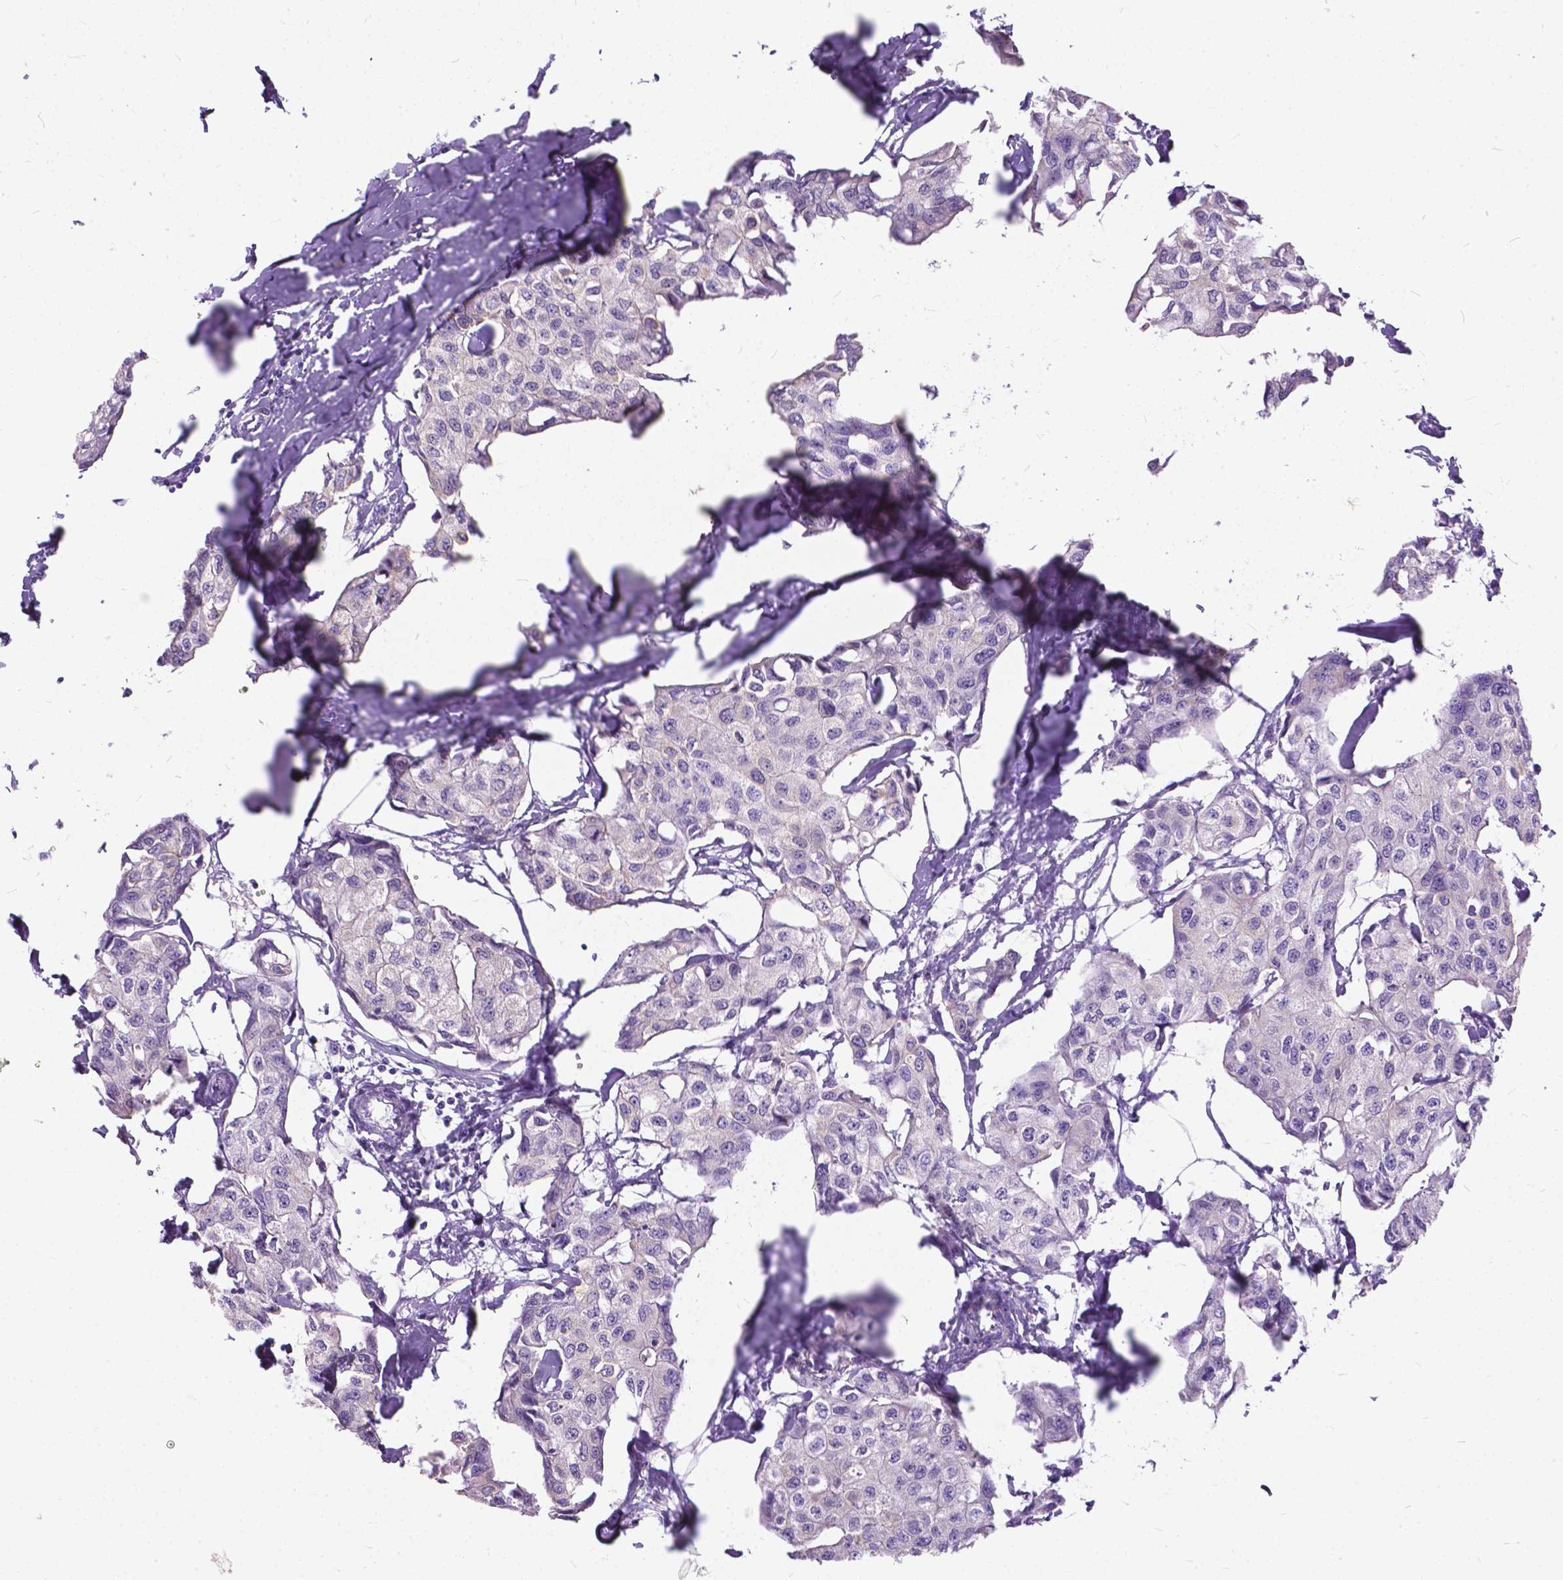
{"staining": {"intensity": "negative", "quantity": "none", "location": "none"}, "tissue": "breast cancer", "cell_type": "Tumor cells", "image_type": "cancer", "snomed": [{"axis": "morphology", "description": "Duct carcinoma"}, {"axis": "topography", "description": "Breast"}], "caption": "Immunohistochemical staining of human breast cancer (infiltrating ductal carcinoma) reveals no significant staining in tumor cells.", "gene": "BSND", "patient": {"sex": "female", "age": 80}}